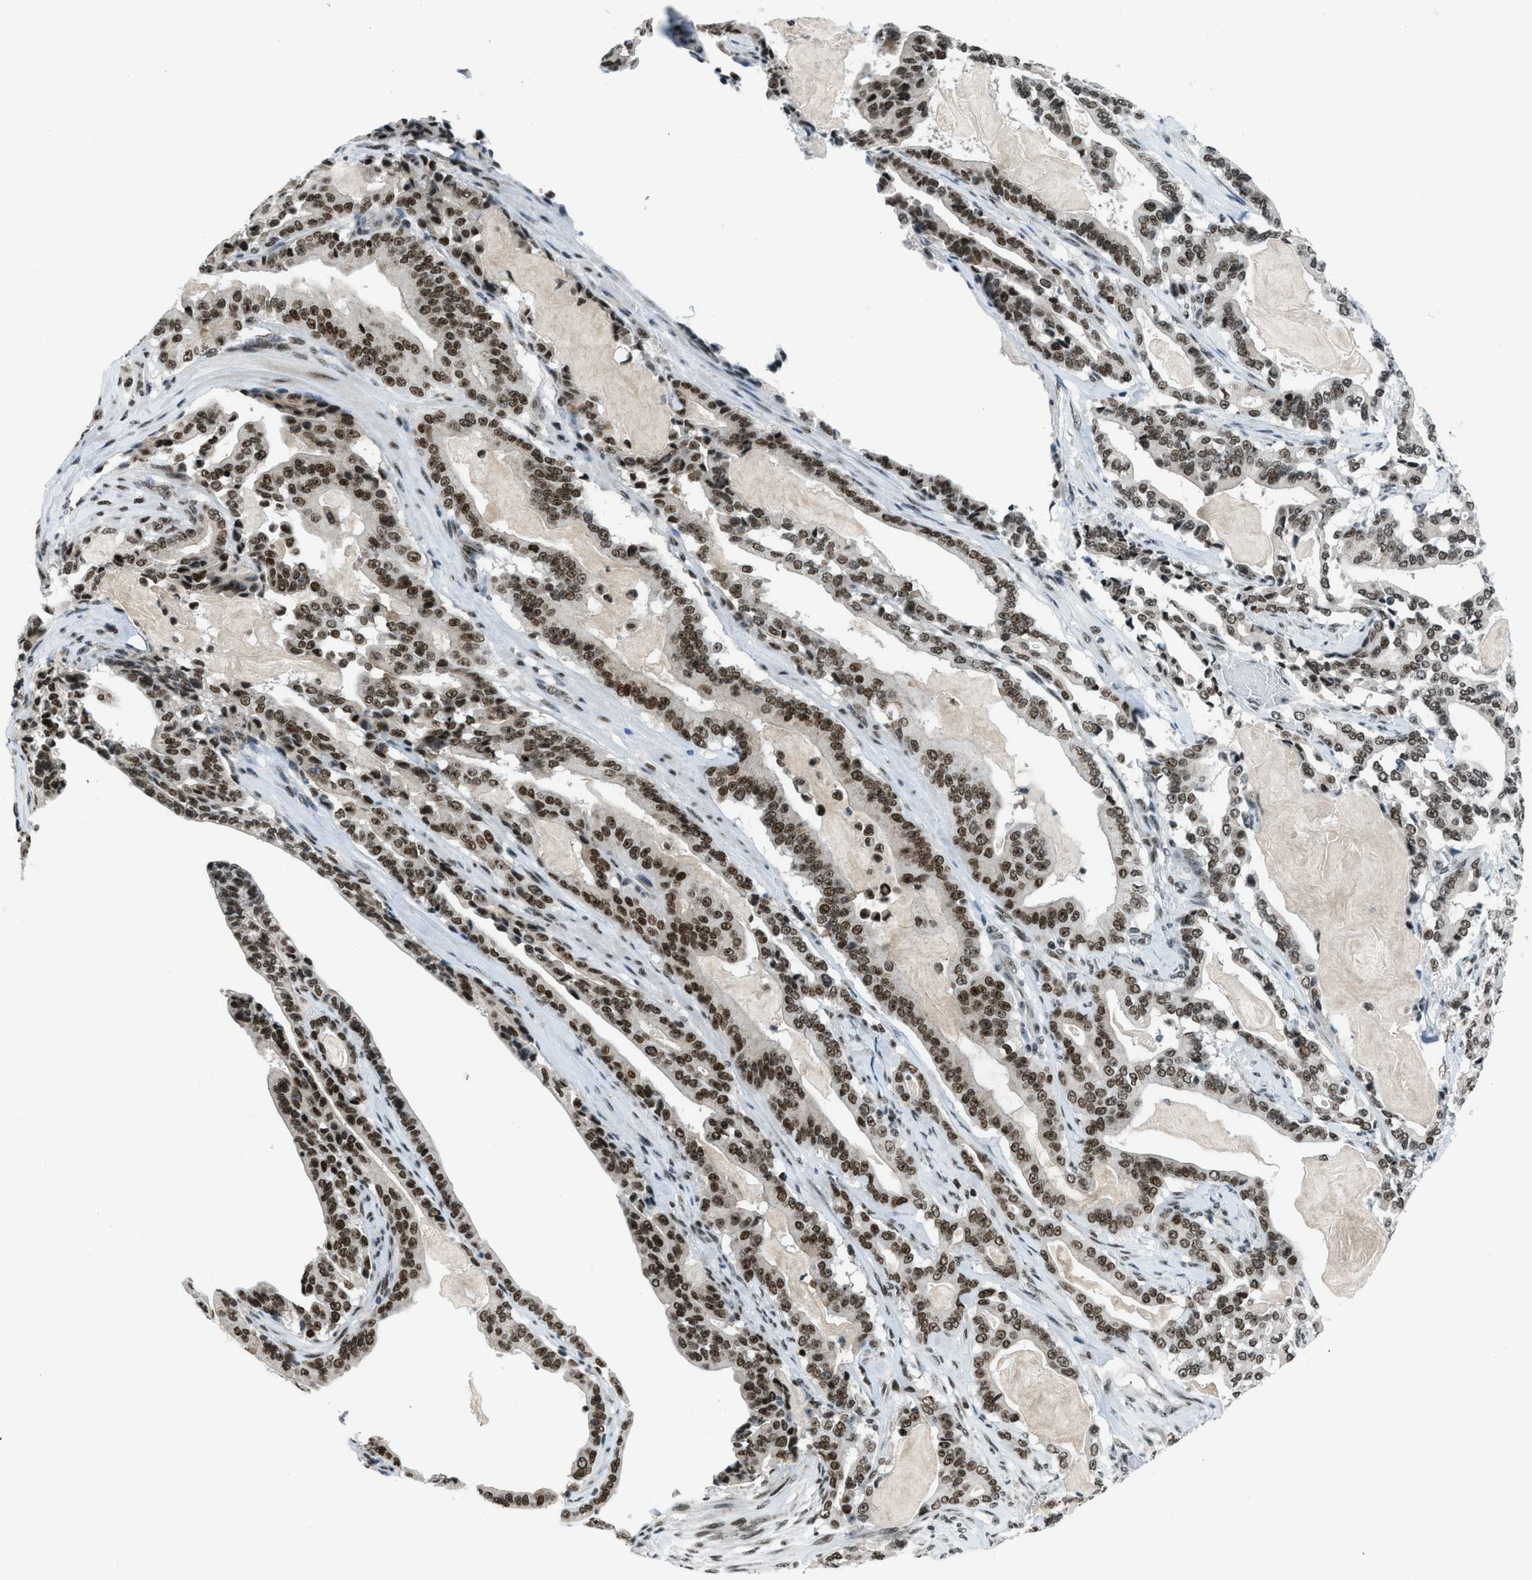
{"staining": {"intensity": "strong", "quantity": ">75%", "location": "nuclear"}, "tissue": "pancreatic cancer", "cell_type": "Tumor cells", "image_type": "cancer", "snomed": [{"axis": "morphology", "description": "Adenocarcinoma, NOS"}, {"axis": "topography", "description": "Pancreas"}], "caption": "The micrograph exhibits a brown stain indicating the presence of a protein in the nuclear of tumor cells in pancreatic adenocarcinoma. (Brightfield microscopy of DAB IHC at high magnification).", "gene": "RAD51B", "patient": {"sex": "male", "age": 63}}